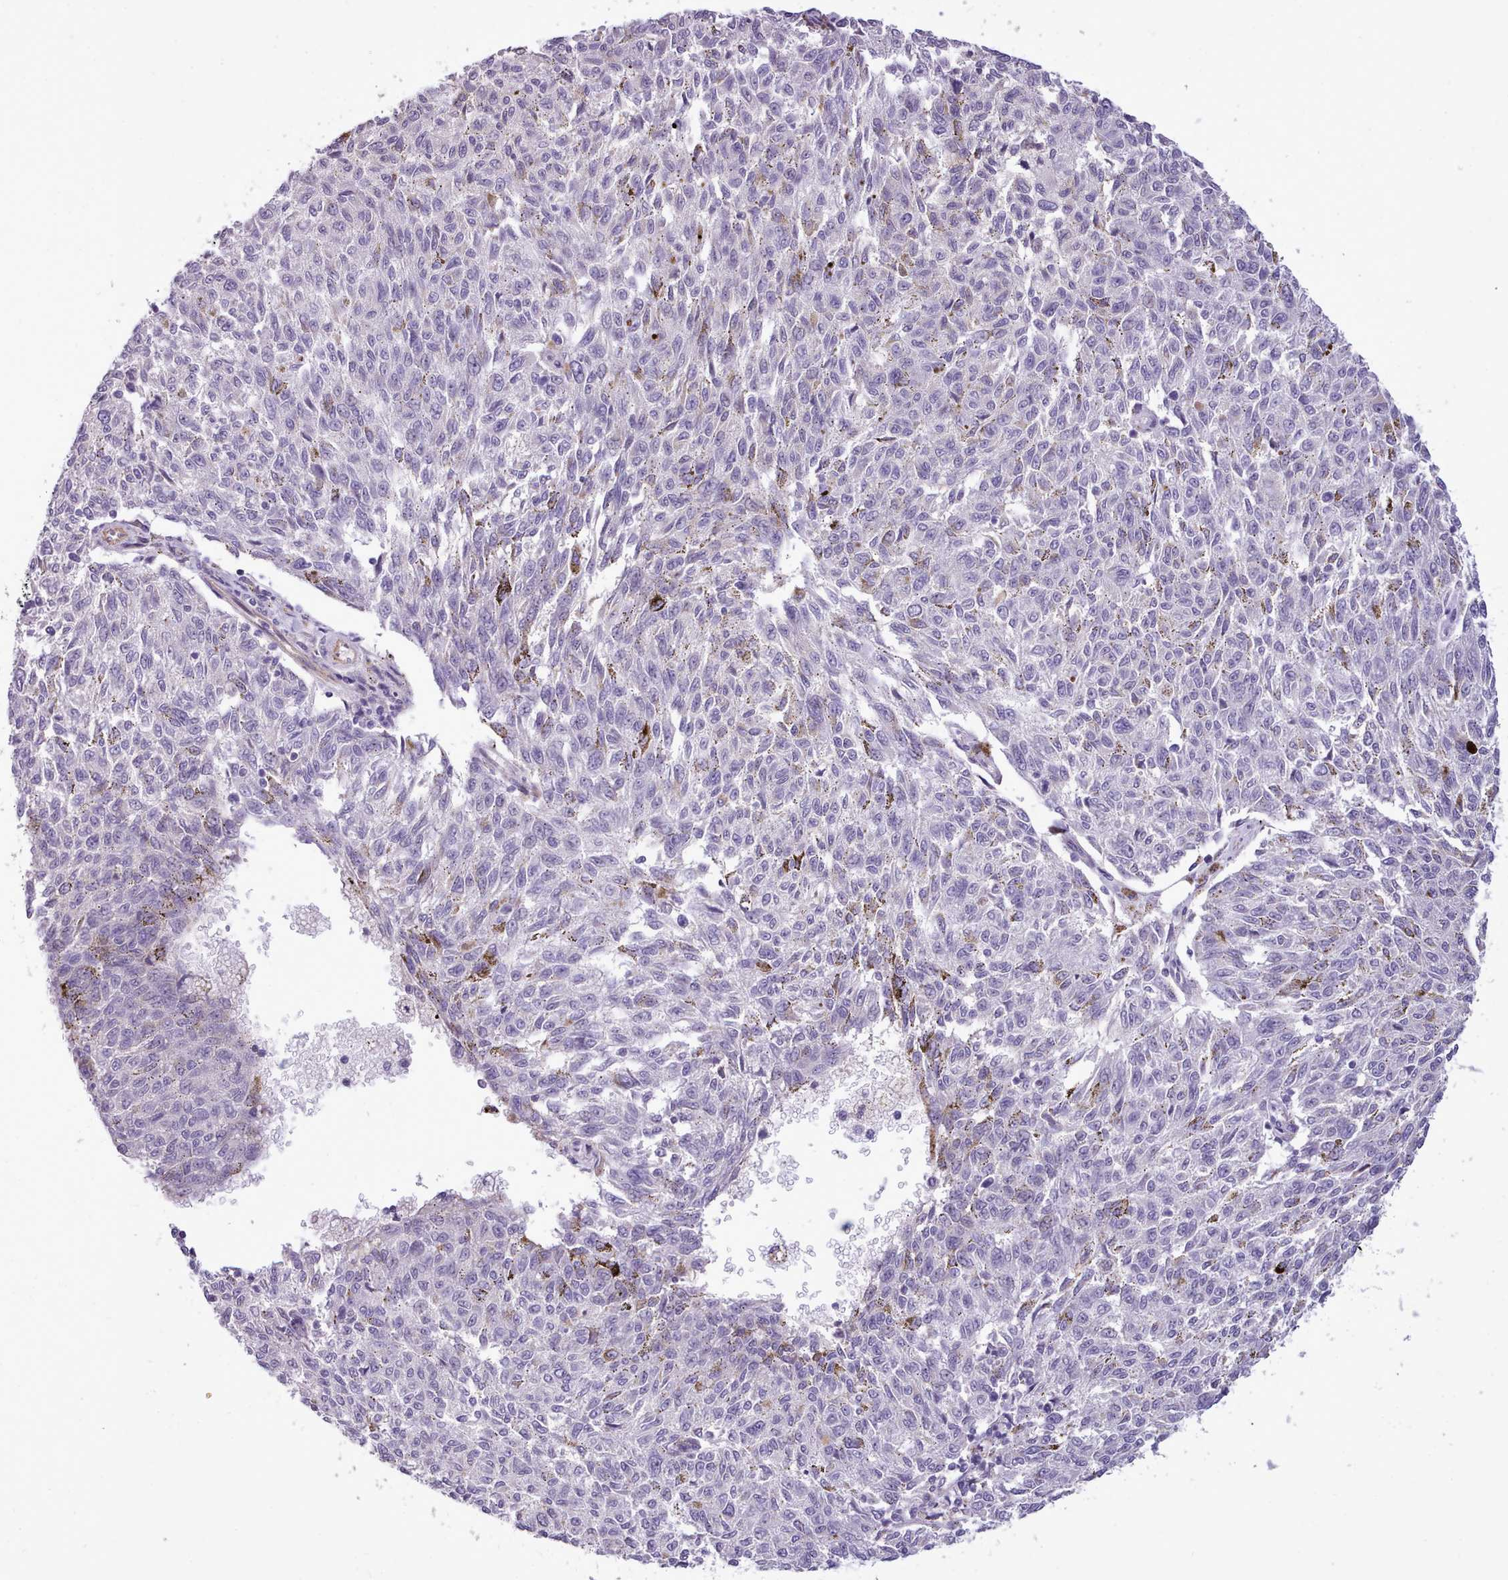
{"staining": {"intensity": "negative", "quantity": "none", "location": "none"}, "tissue": "melanoma", "cell_type": "Tumor cells", "image_type": "cancer", "snomed": [{"axis": "morphology", "description": "Malignant melanoma, NOS"}, {"axis": "topography", "description": "Skin"}], "caption": "This is an IHC histopathology image of human malignant melanoma. There is no staining in tumor cells.", "gene": "CYP2A13", "patient": {"sex": "female", "age": 72}}